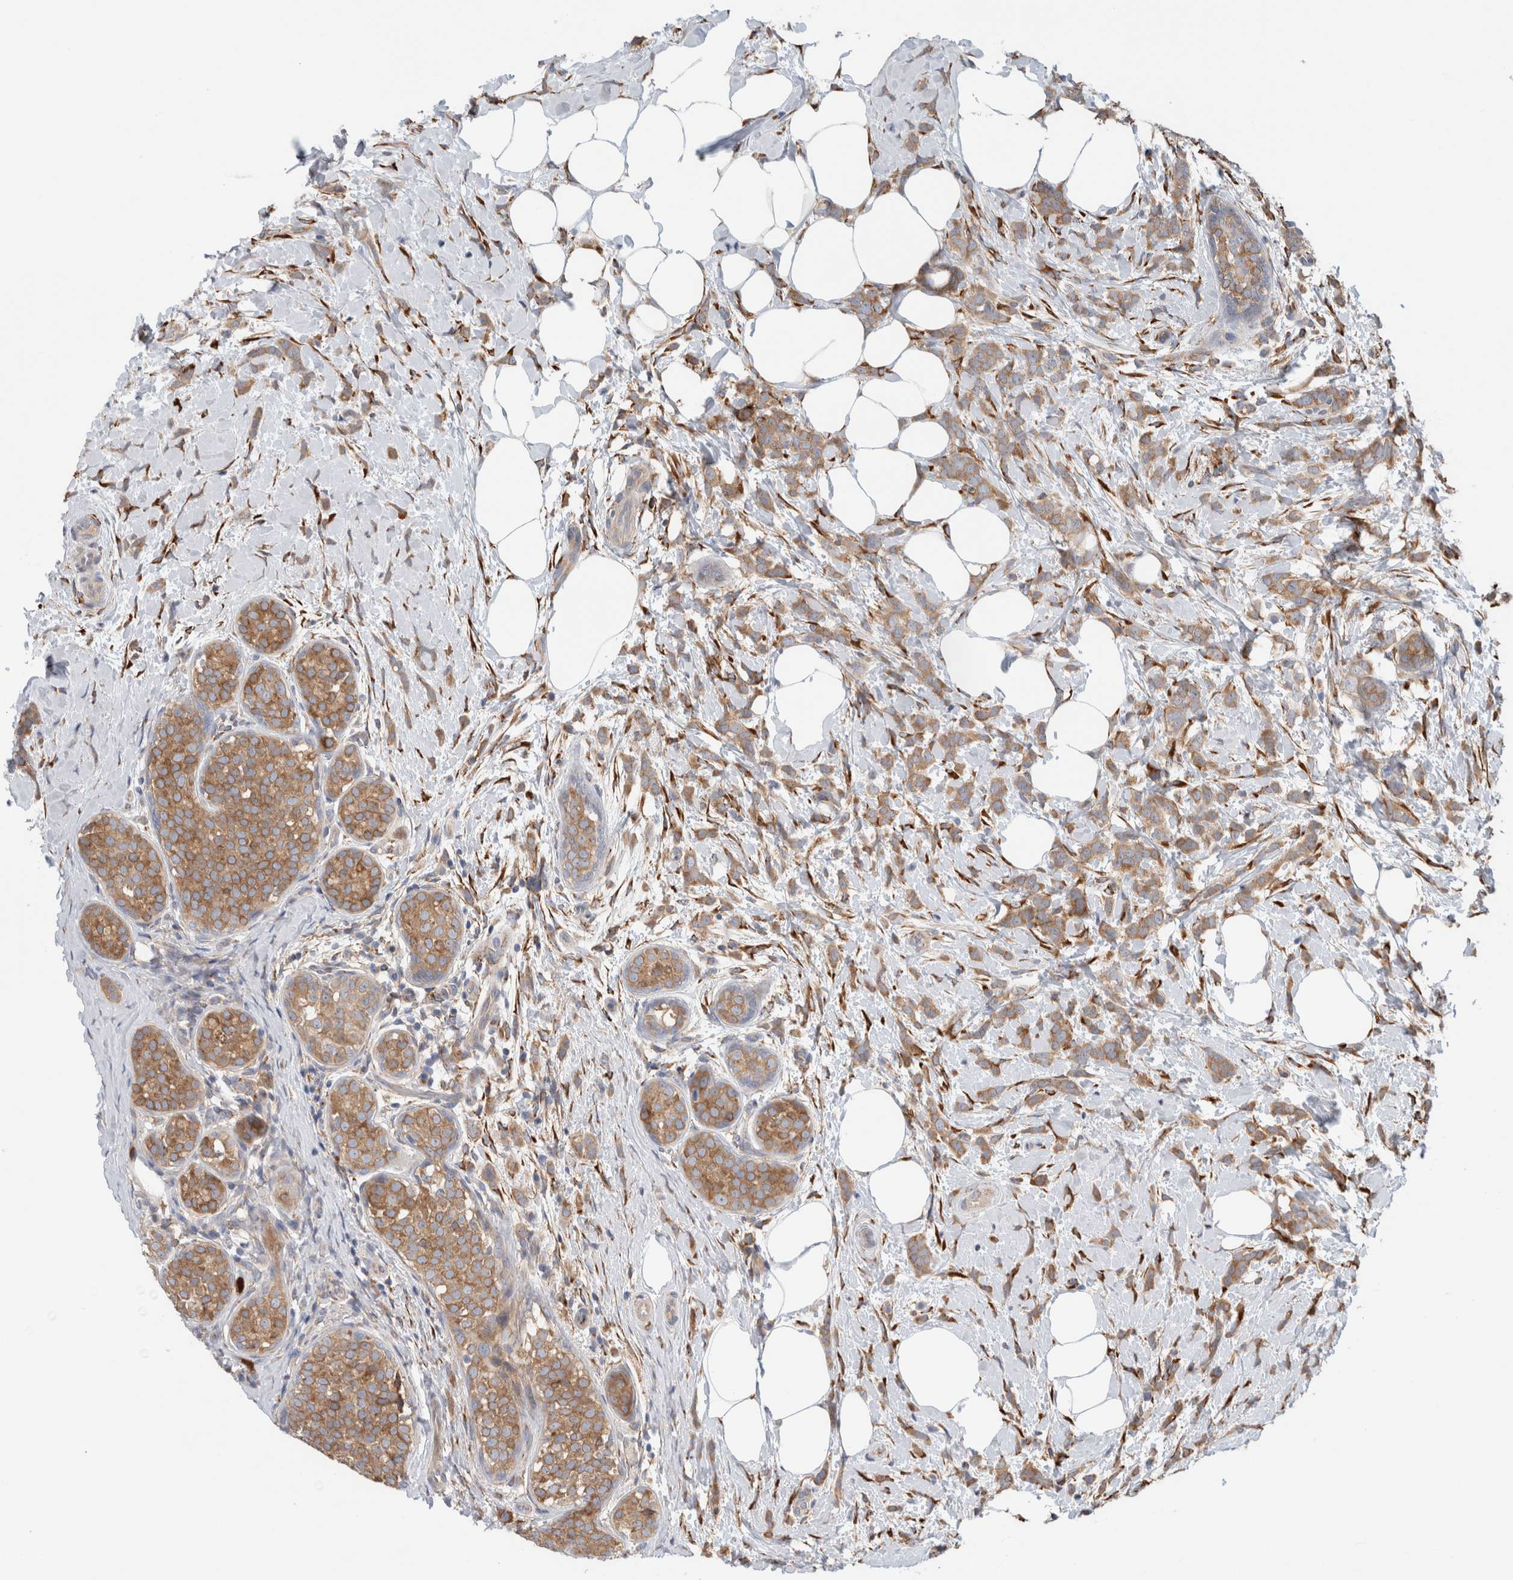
{"staining": {"intensity": "moderate", "quantity": ">75%", "location": "cytoplasmic/membranous"}, "tissue": "breast cancer", "cell_type": "Tumor cells", "image_type": "cancer", "snomed": [{"axis": "morphology", "description": "Lobular carcinoma, in situ"}, {"axis": "morphology", "description": "Lobular carcinoma"}, {"axis": "topography", "description": "Breast"}], "caption": "Immunohistochemistry staining of breast lobular carcinoma in situ, which demonstrates medium levels of moderate cytoplasmic/membranous staining in approximately >75% of tumor cells indicating moderate cytoplasmic/membranous protein staining. The staining was performed using DAB (3,3'-diaminobenzidine) (brown) for protein detection and nuclei were counterstained in hematoxylin (blue).", "gene": "P4HA1", "patient": {"sex": "female", "age": 41}}